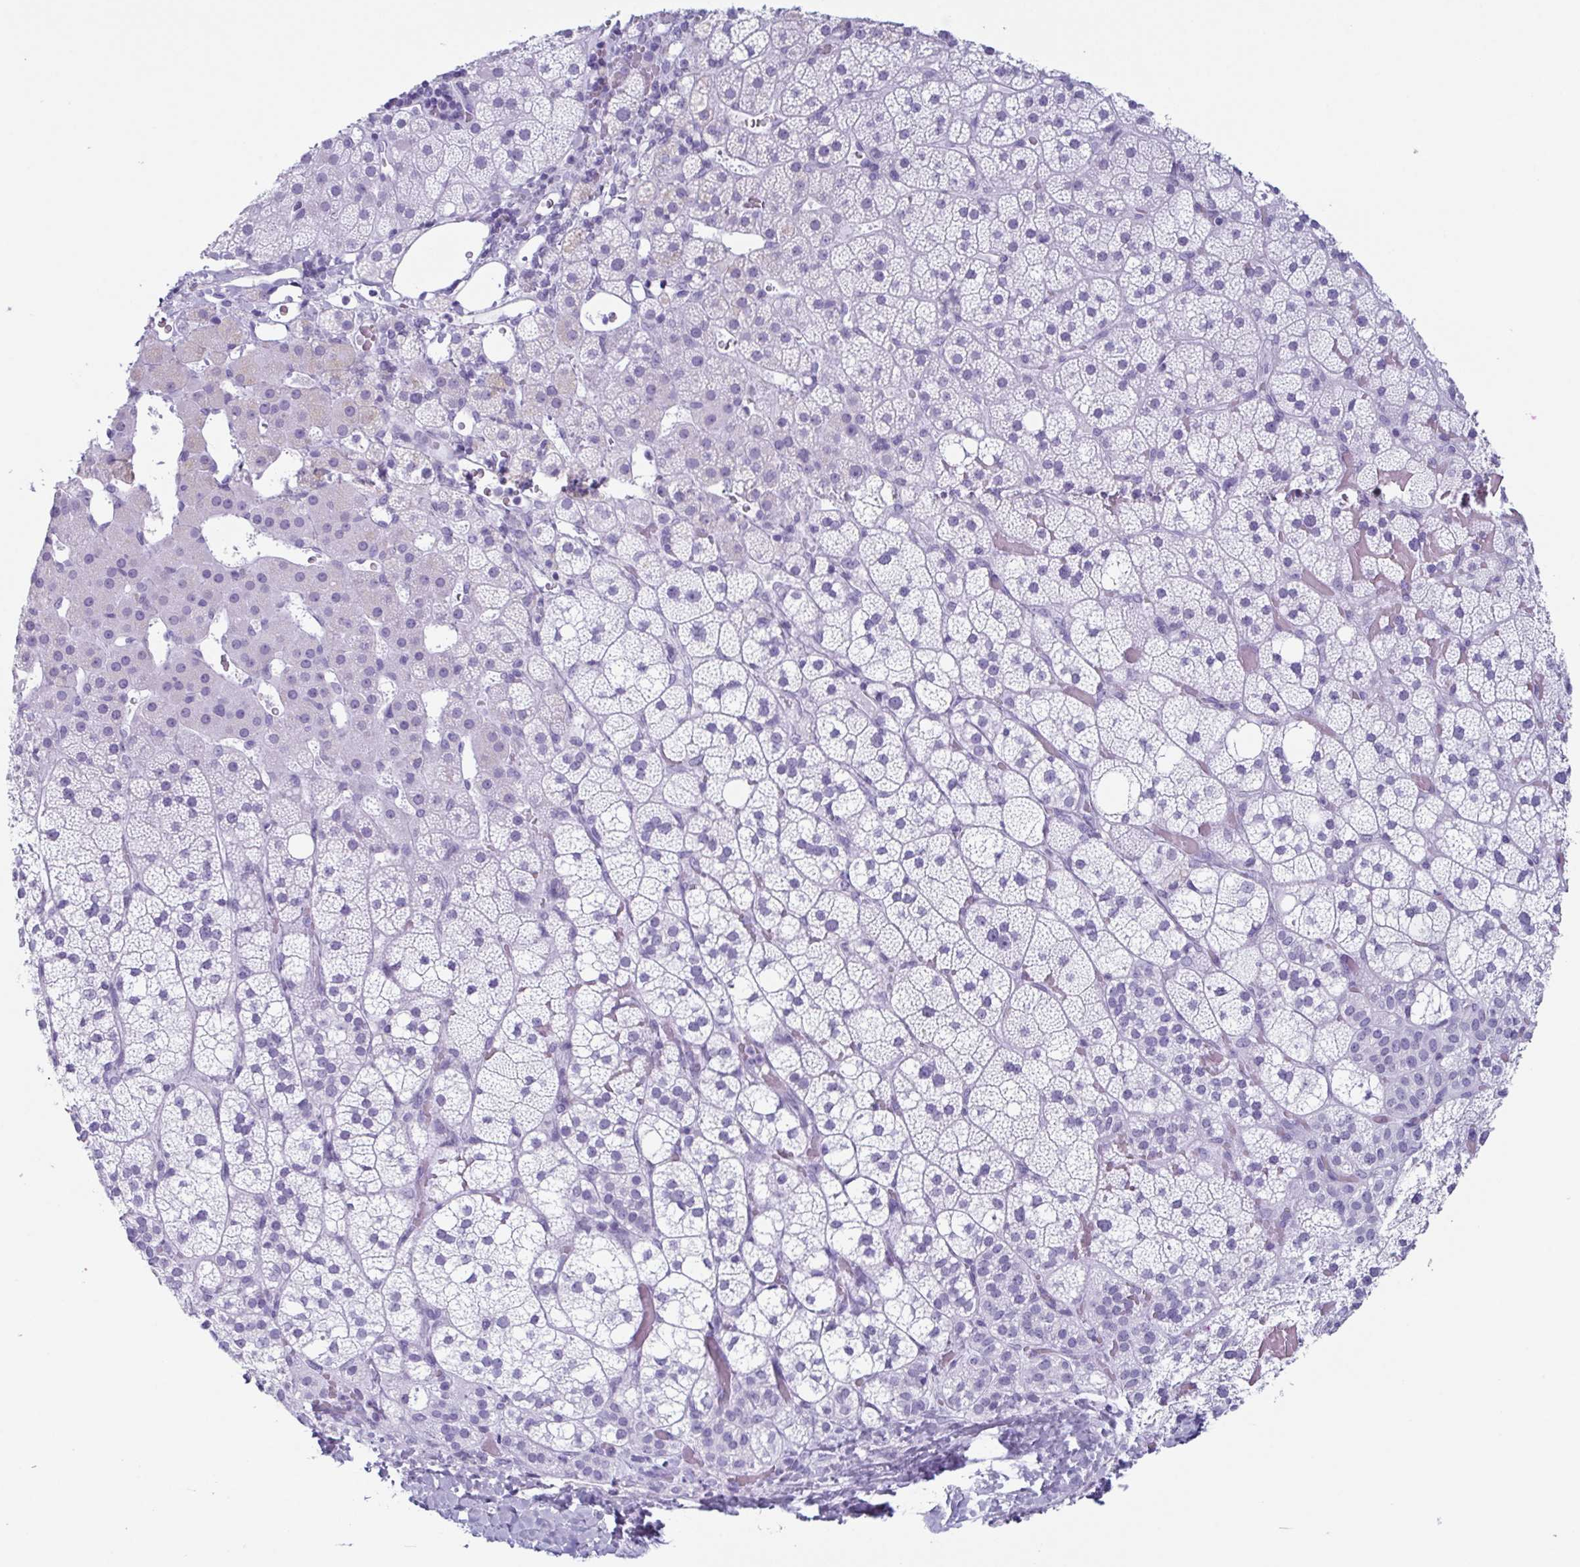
{"staining": {"intensity": "negative", "quantity": "none", "location": "none"}, "tissue": "adrenal gland", "cell_type": "Glandular cells", "image_type": "normal", "snomed": [{"axis": "morphology", "description": "Normal tissue, NOS"}, {"axis": "topography", "description": "Adrenal gland"}], "caption": "Immunohistochemistry micrograph of normal human adrenal gland stained for a protein (brown), which exhibits no expression in glandular cells.", "gene": "ENKUR", "patient": {"sex": "male", "age": 53}}